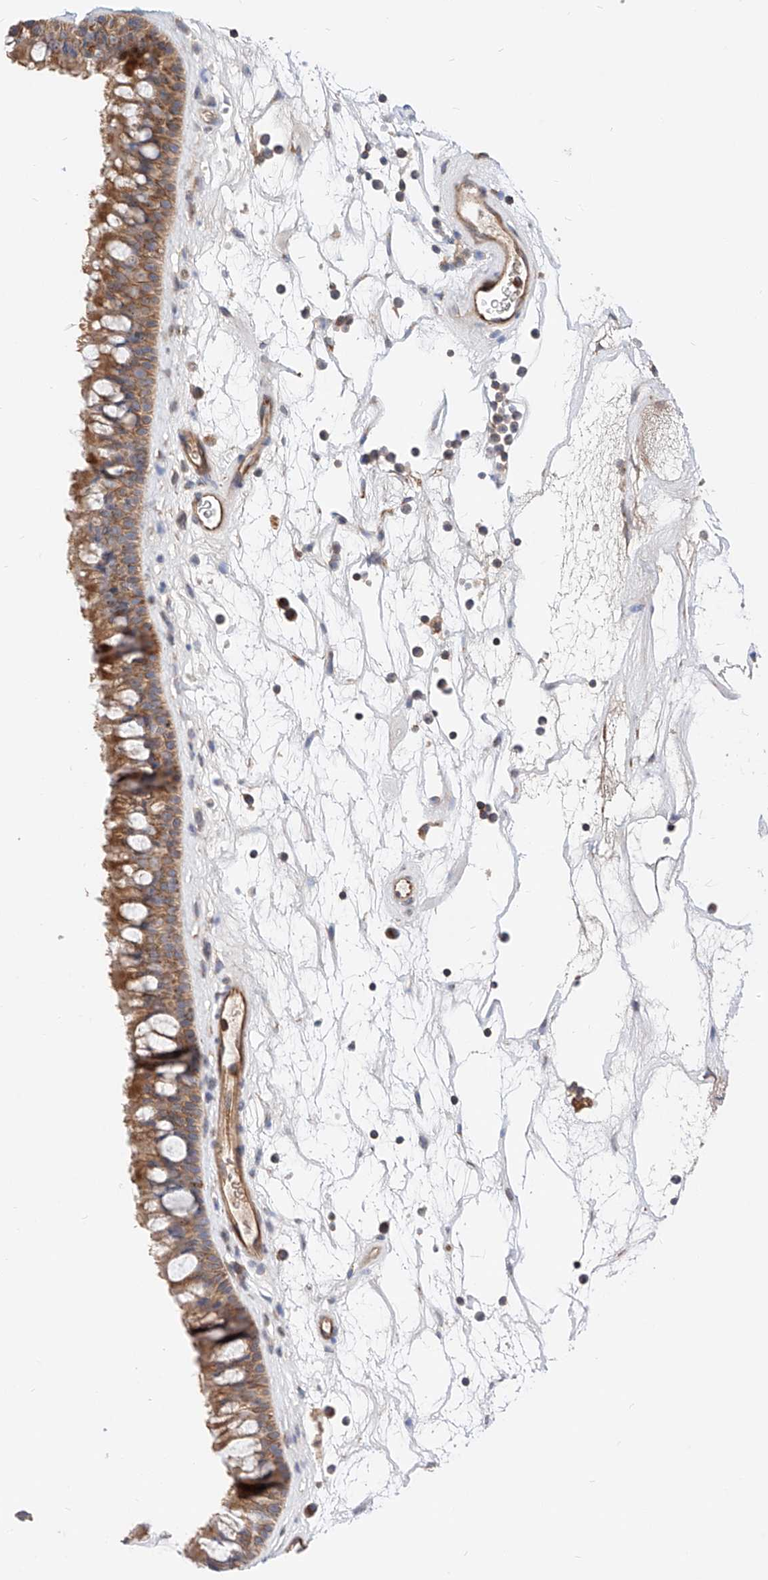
{"staining": {"intensity": "moderate", "quantity": ">75%", "location": "cytoplasmic/membranous"}, "tissue": "nasopharynx", "cell_type": "Respiratory epithelial cells", "image_type": "normal", "snomed": [{"axis": "morphology", "description": "Normal tissue, NOS"}, {"axis": "topography", "description": "Nasopharynx"}], "caption": "An immunohistochemistry (IHC) histopathology image of normal tissue is shown. Protein staining in brown highlights moderate cytoplasmic/membranous positivity in nasopharynx within respiratory epithelial cells. (IHC, brightfield microscopy, high magnification).", "gene": "NR1D1", "patient": {"sex": "male", "age": 64}}